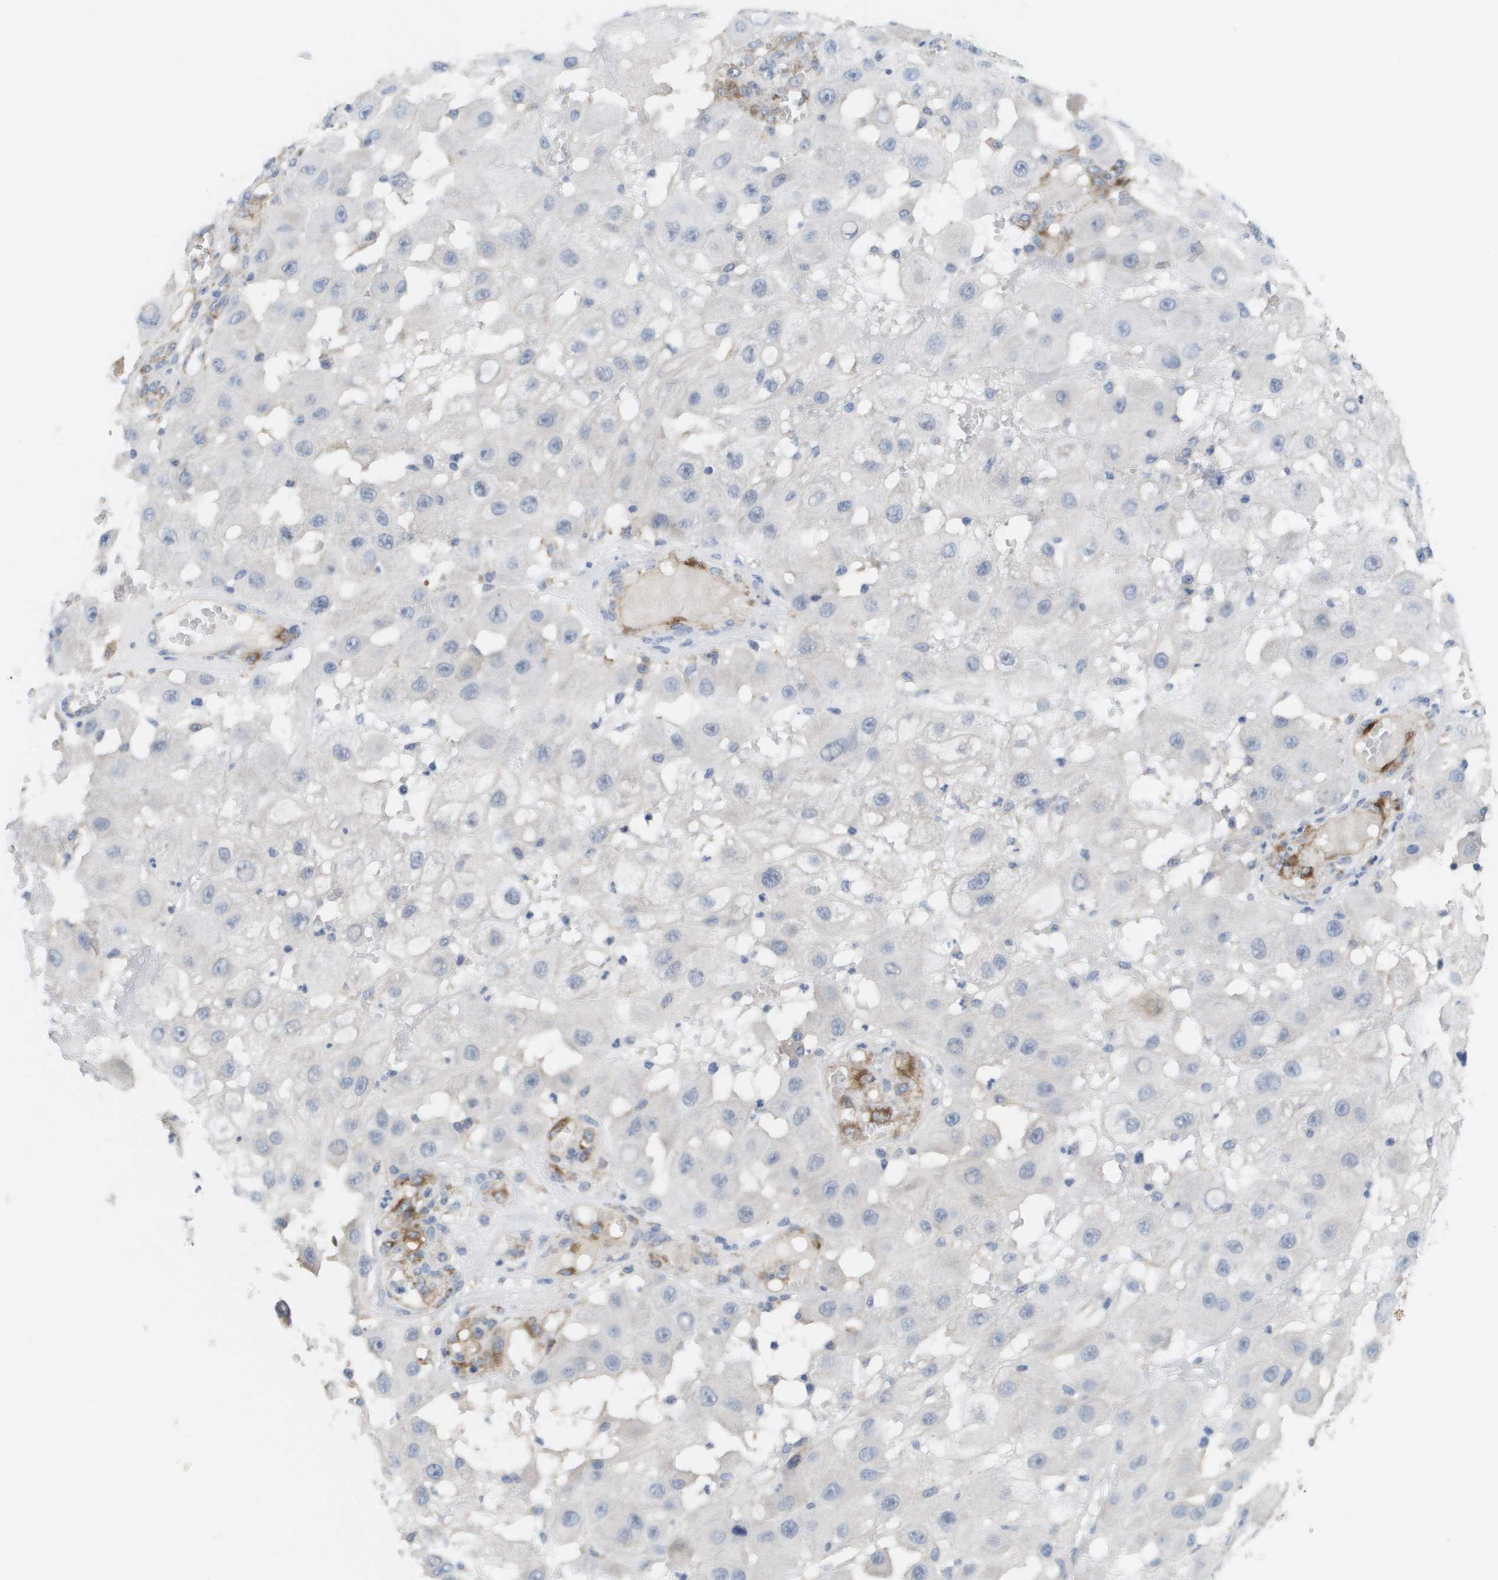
{"staining": {"intensity": "negative", "quantity": "none", "location": "none"}, "tissue": "melanoma", "cell_type": "Tumor cells", "image_type": "cancer", "snomed": [{"axis": "morphology", "description": "Malignant melanoma, NOS"}, {"axis": "topography", "description": "Skin"}], "caption": "There is no significant expression in tumor cells of malignant melanoma. (Stains: DAB IHC with hematoxylin counter stain, Microscopy: brightfield microscopy at high magnification).", "gene": "ANGPT2", "patient": {"sex": "female", "age": 81}}